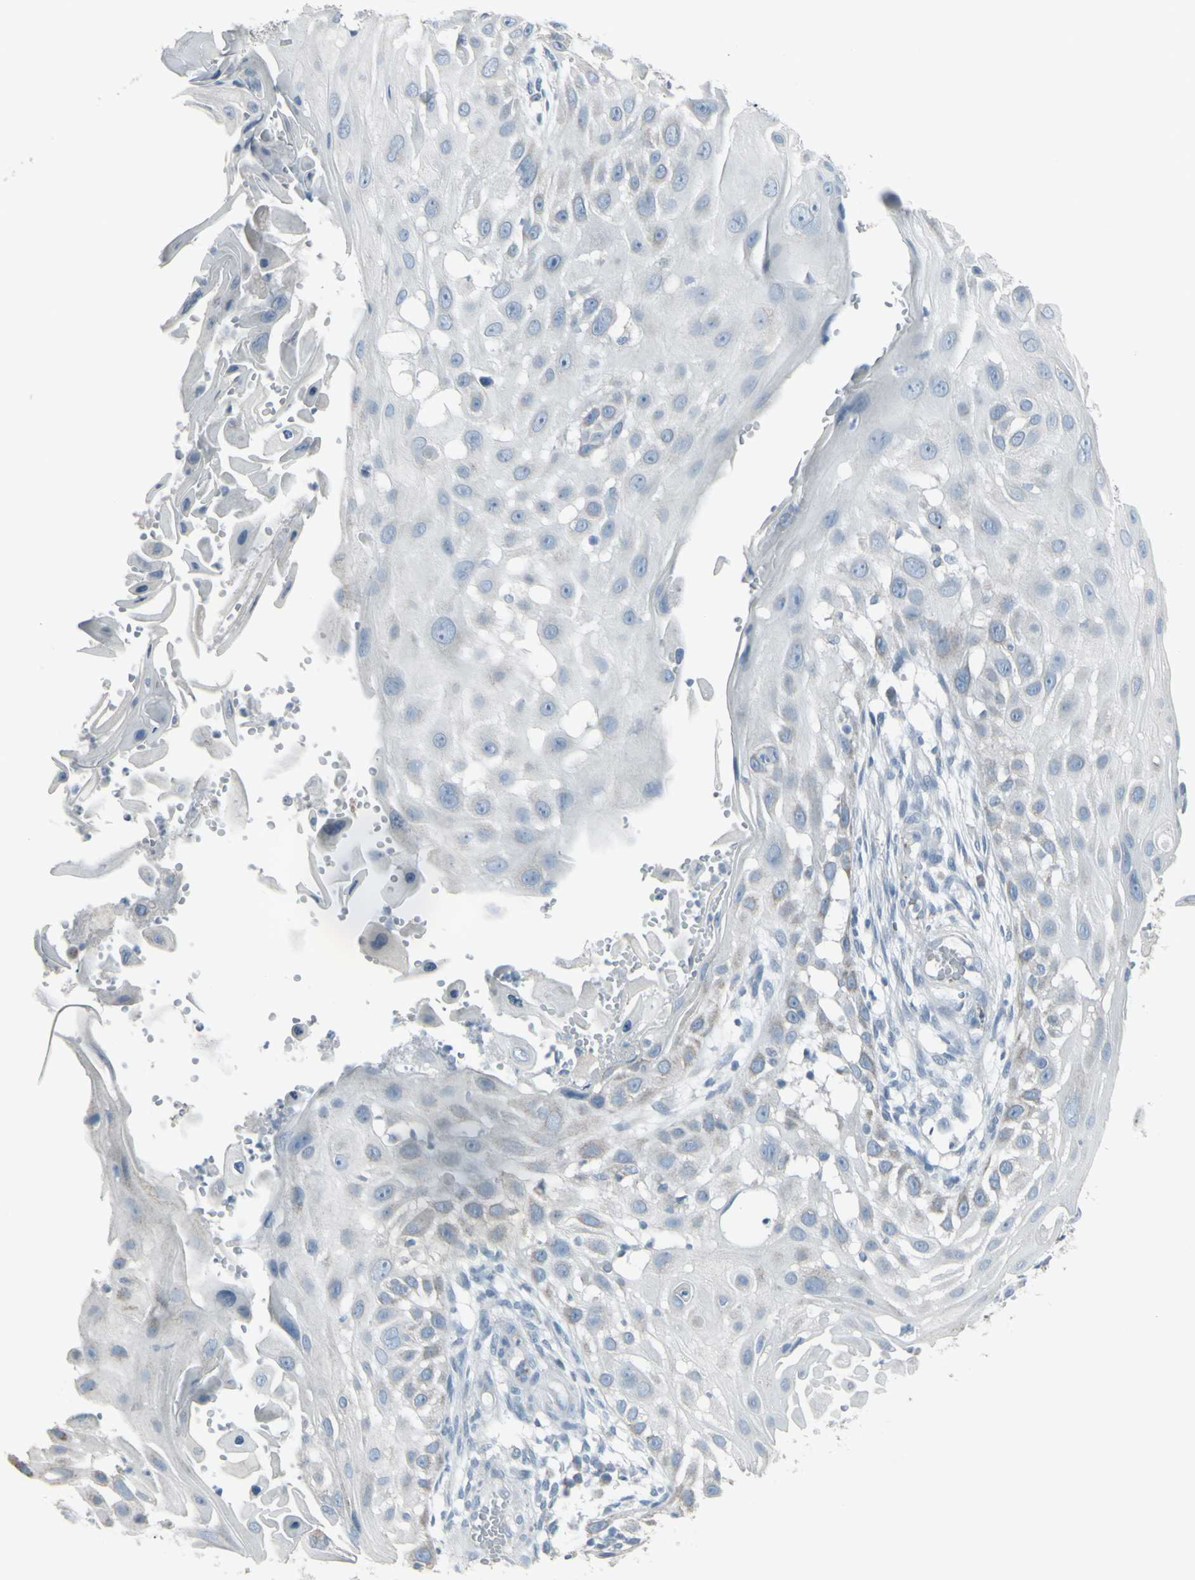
{"staining": {"intensity": "negative", "quantity": "none", "location": "none"}, "tissue": "skin cancer", "cell_type": "Tumor cells", "image_type": "cancer", "snomed": [{"axis": "morphology", "description": "Squamous cell carcinoma, NOS"}, {"axis": "topography", "description": "Skin"}], "caption": "Immunohistochemical staining of squamous cell carcinoma (skin) reveals no significant staining in tumor cells.", "gene": "CD79B", "patient": {"sex": "female", "age": 44}}